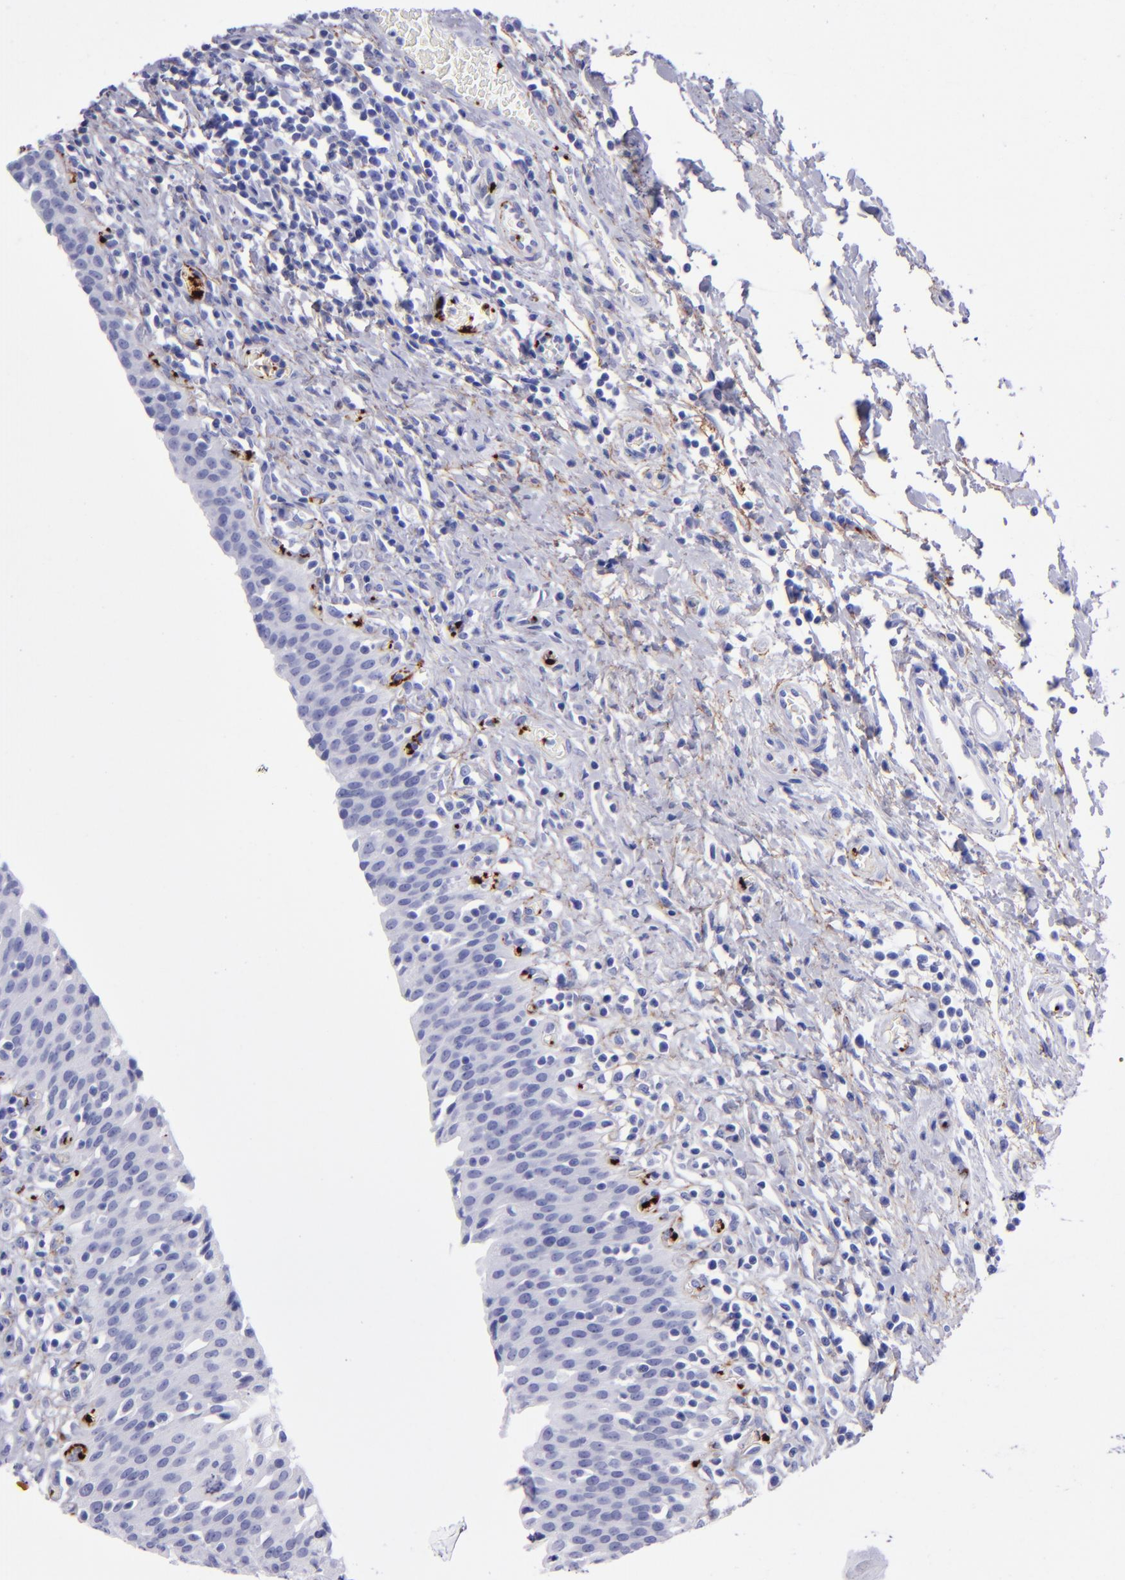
{"staining": {"intensity": "negative", "quantity": "none", "location": "none"}, "tissue": "urinary bladder", "cell_type": "Urothelial cells", "image_type": "normal", "snomed": [{"axis": "morphology", "description": "Normal tissue, NOS"}, {"axis": "topography", "description": "Urinary bladder"}], "caption": "This is a histopathology image of IHC staining of unremarkable urinary bladder, which shows no staining in urothelial cells.", "gene": "EFCAB13", "patient": {"sex": "male", "age": 51}}